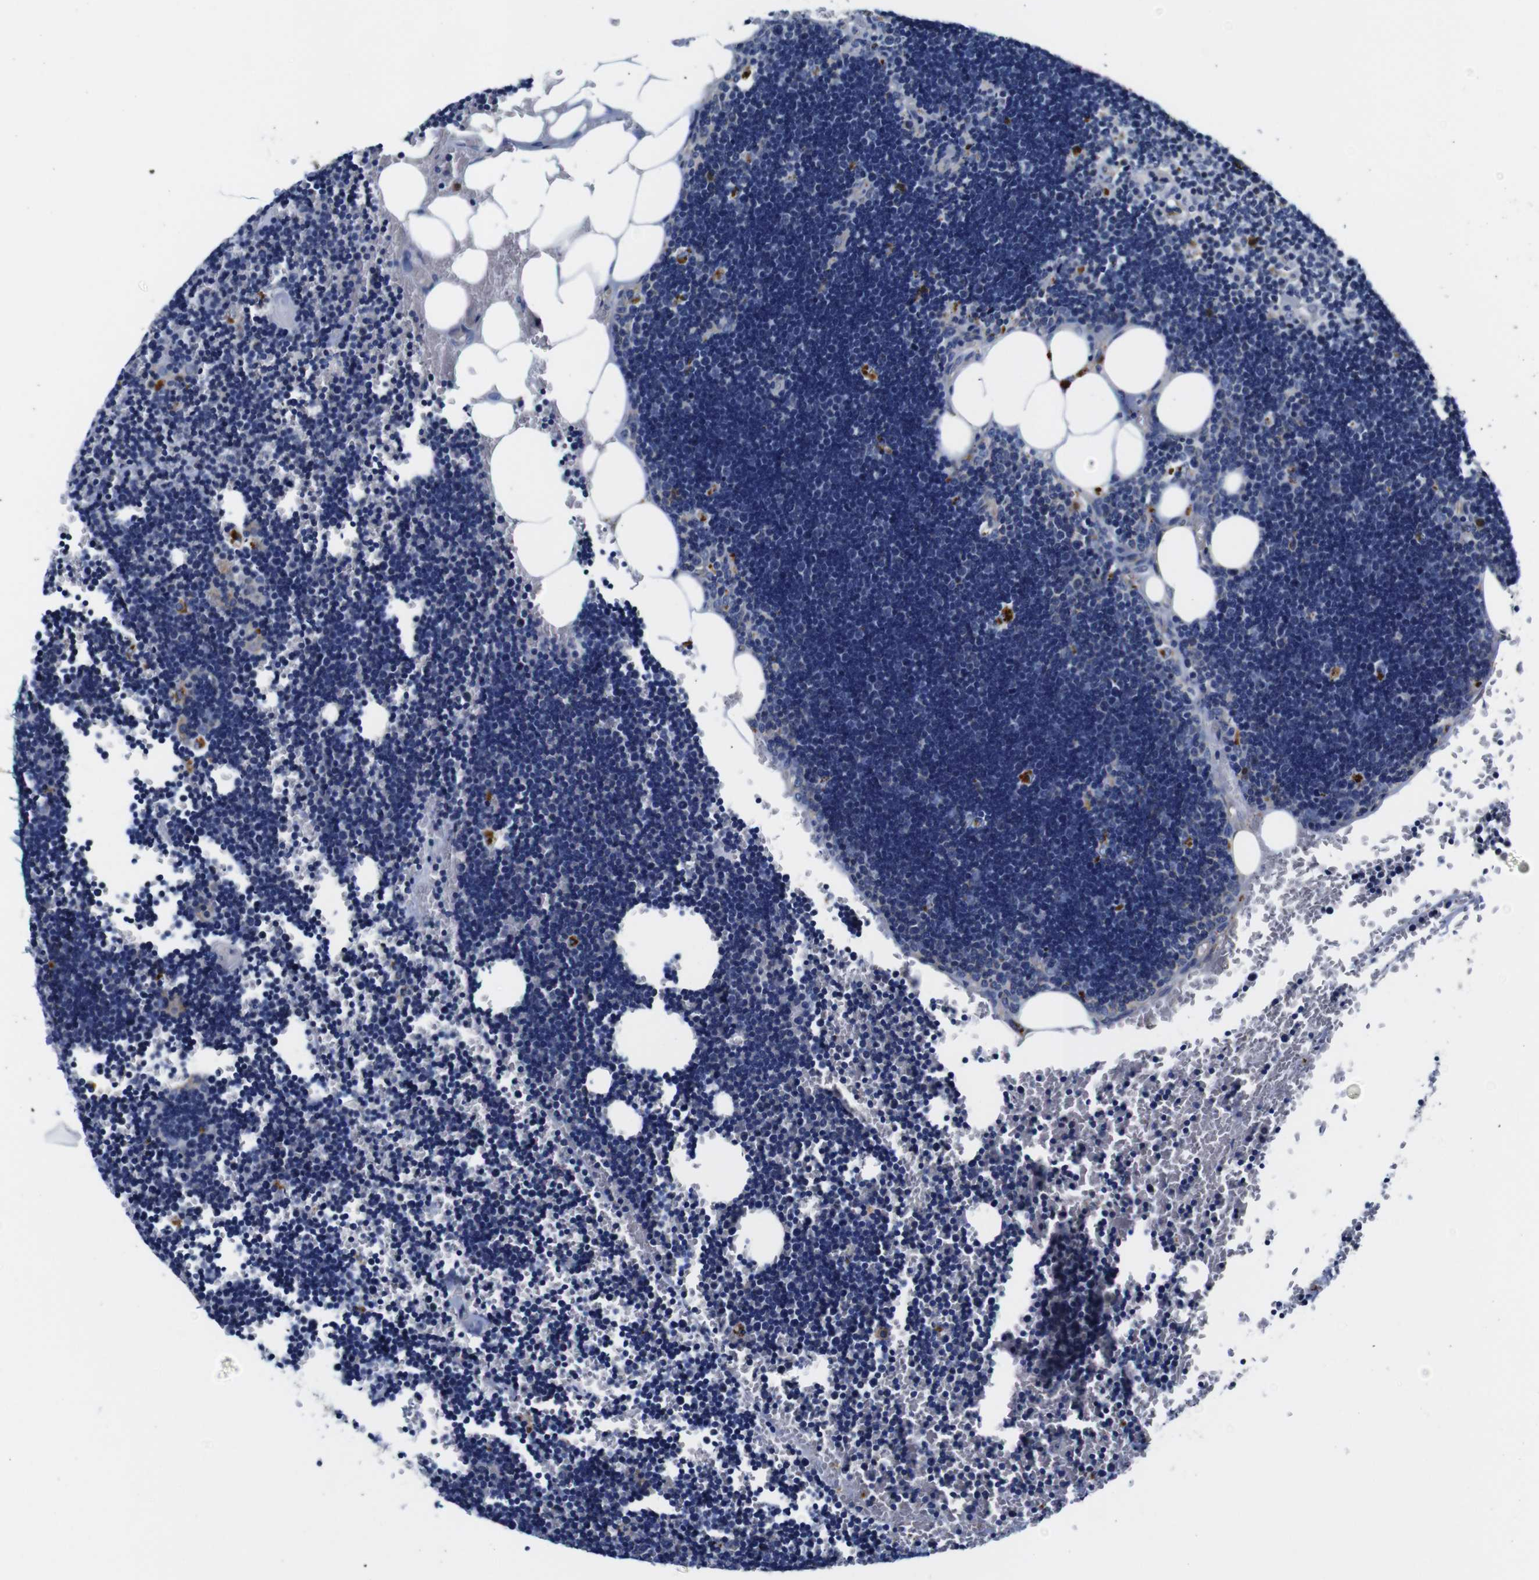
{"staining": {"intensity": "moderate", "quantity": "<25%", "location": "cytoplasmic/membranous"}, "tissue": "lymph node", "cell_type": "Germinal center cells", "image_type": "normal", "snomed": [{"axis": "morphology", "description": "Normal tissue, NOS"}, {"axis": "topography", "description": "Lymph node"}], "caption": "IHC histopathology image of benign human lymph node stained for a protein (brown), which shows low levels of moderate cytoplasmic/membranous staining in about <25% of germinal center cells.", "gene": "GIMAP2", "patient": {"sex": "male", "age": 33}}